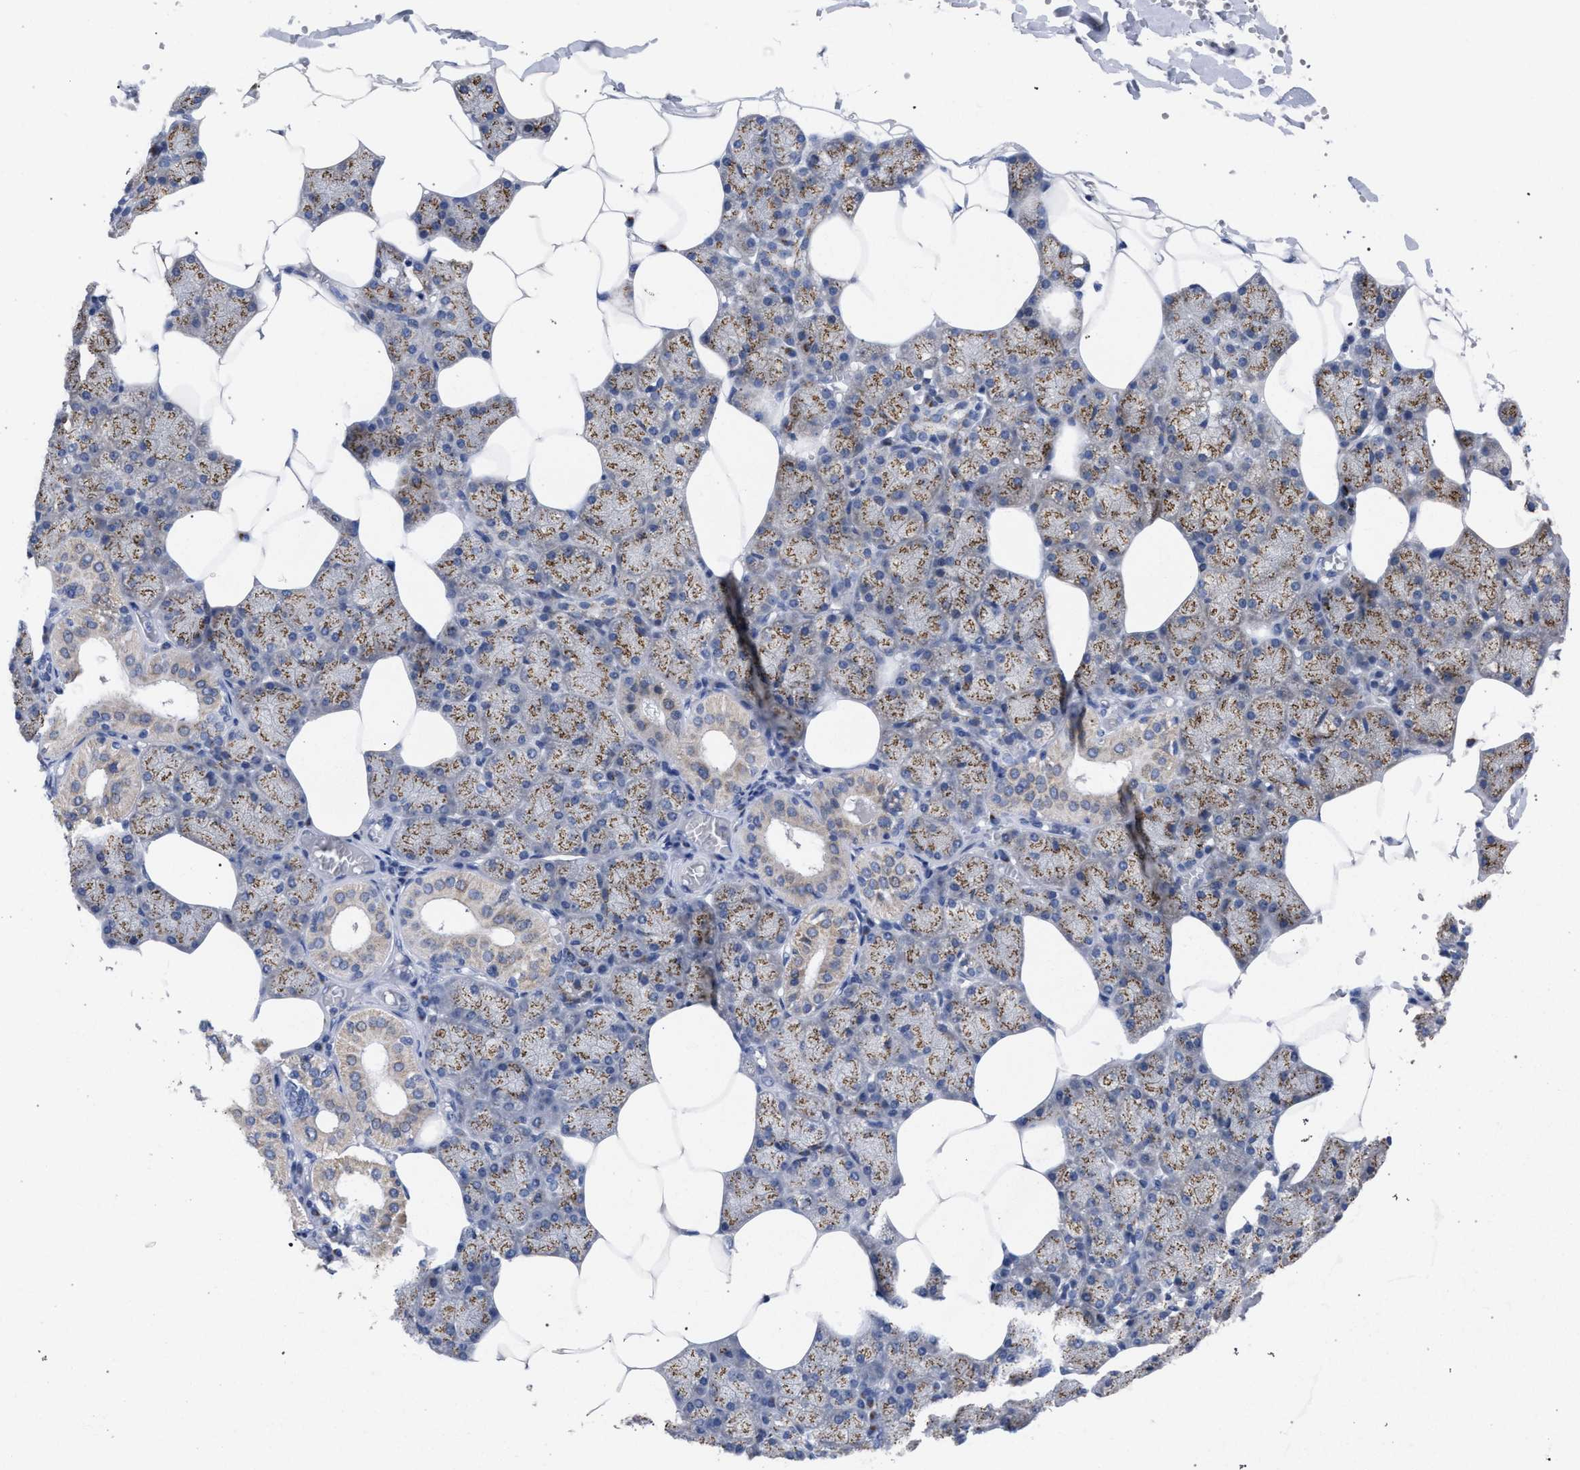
{"staining": {"intensity": "moderate", "quantity": ">75%", "location": "cytoplasmic/membranous"}, "tissue": "salivary gland", "cell_type": "Glandular cells", "image_type": "normal", "snomed": [{"axis": "morphology", "description": "Normal tissue, NOS"}, {"axis": "topography", "description": "Salivary gland"}], "caption": "A photomicrograph of human salivary gland stained for a protein reveals moderate cytoplasmic/membranous brown staining in glandular cells. The staining was performed using DAB, with brown indicating positive protein expression. Nuclei are stained blue with hematoxylin.", "gene": "GOLGA2", "patient": {"sex": "male", "age": 62}}